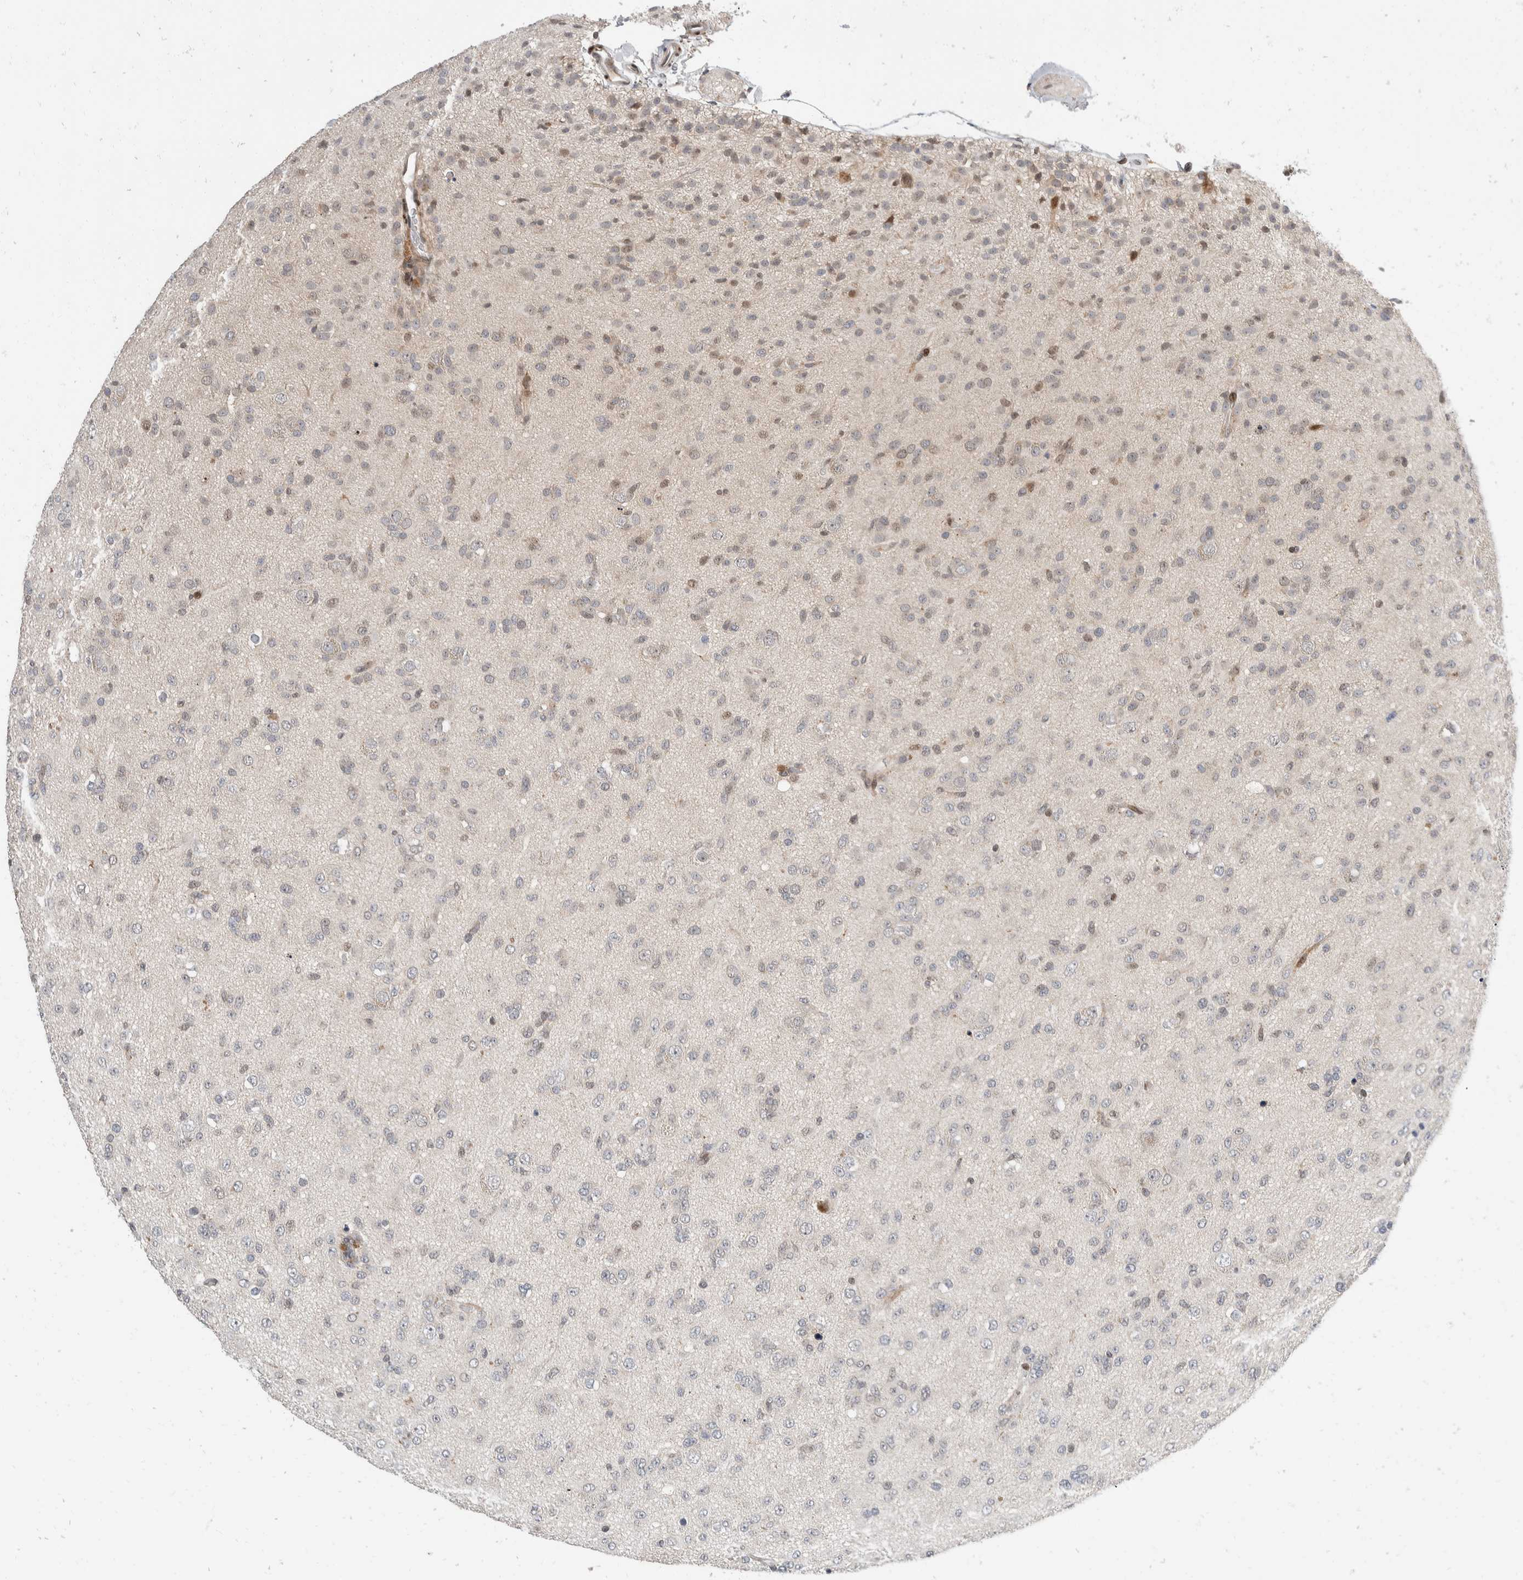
{"staining": {"intensity": "negative", "quantity": "none", "location": "none"}, "tissue": "glioma", "cell_type": "Tumor cells", "image_type": "cancer", "snomed": [{"axis": "morphology", "description": "Glioma, malignant, Low grade"}, {"axis": "topography", "description": "Brain"}], "caption": "IHC image of neoplastic tissue: human malignant glioma (low-grade) stained with DAB (3,3'-diaminobenzidine) exhibits no significant protein positivity in tumor cells.", "gene": "ZNF703", "patient": {"sex": "male", "age": 65}}